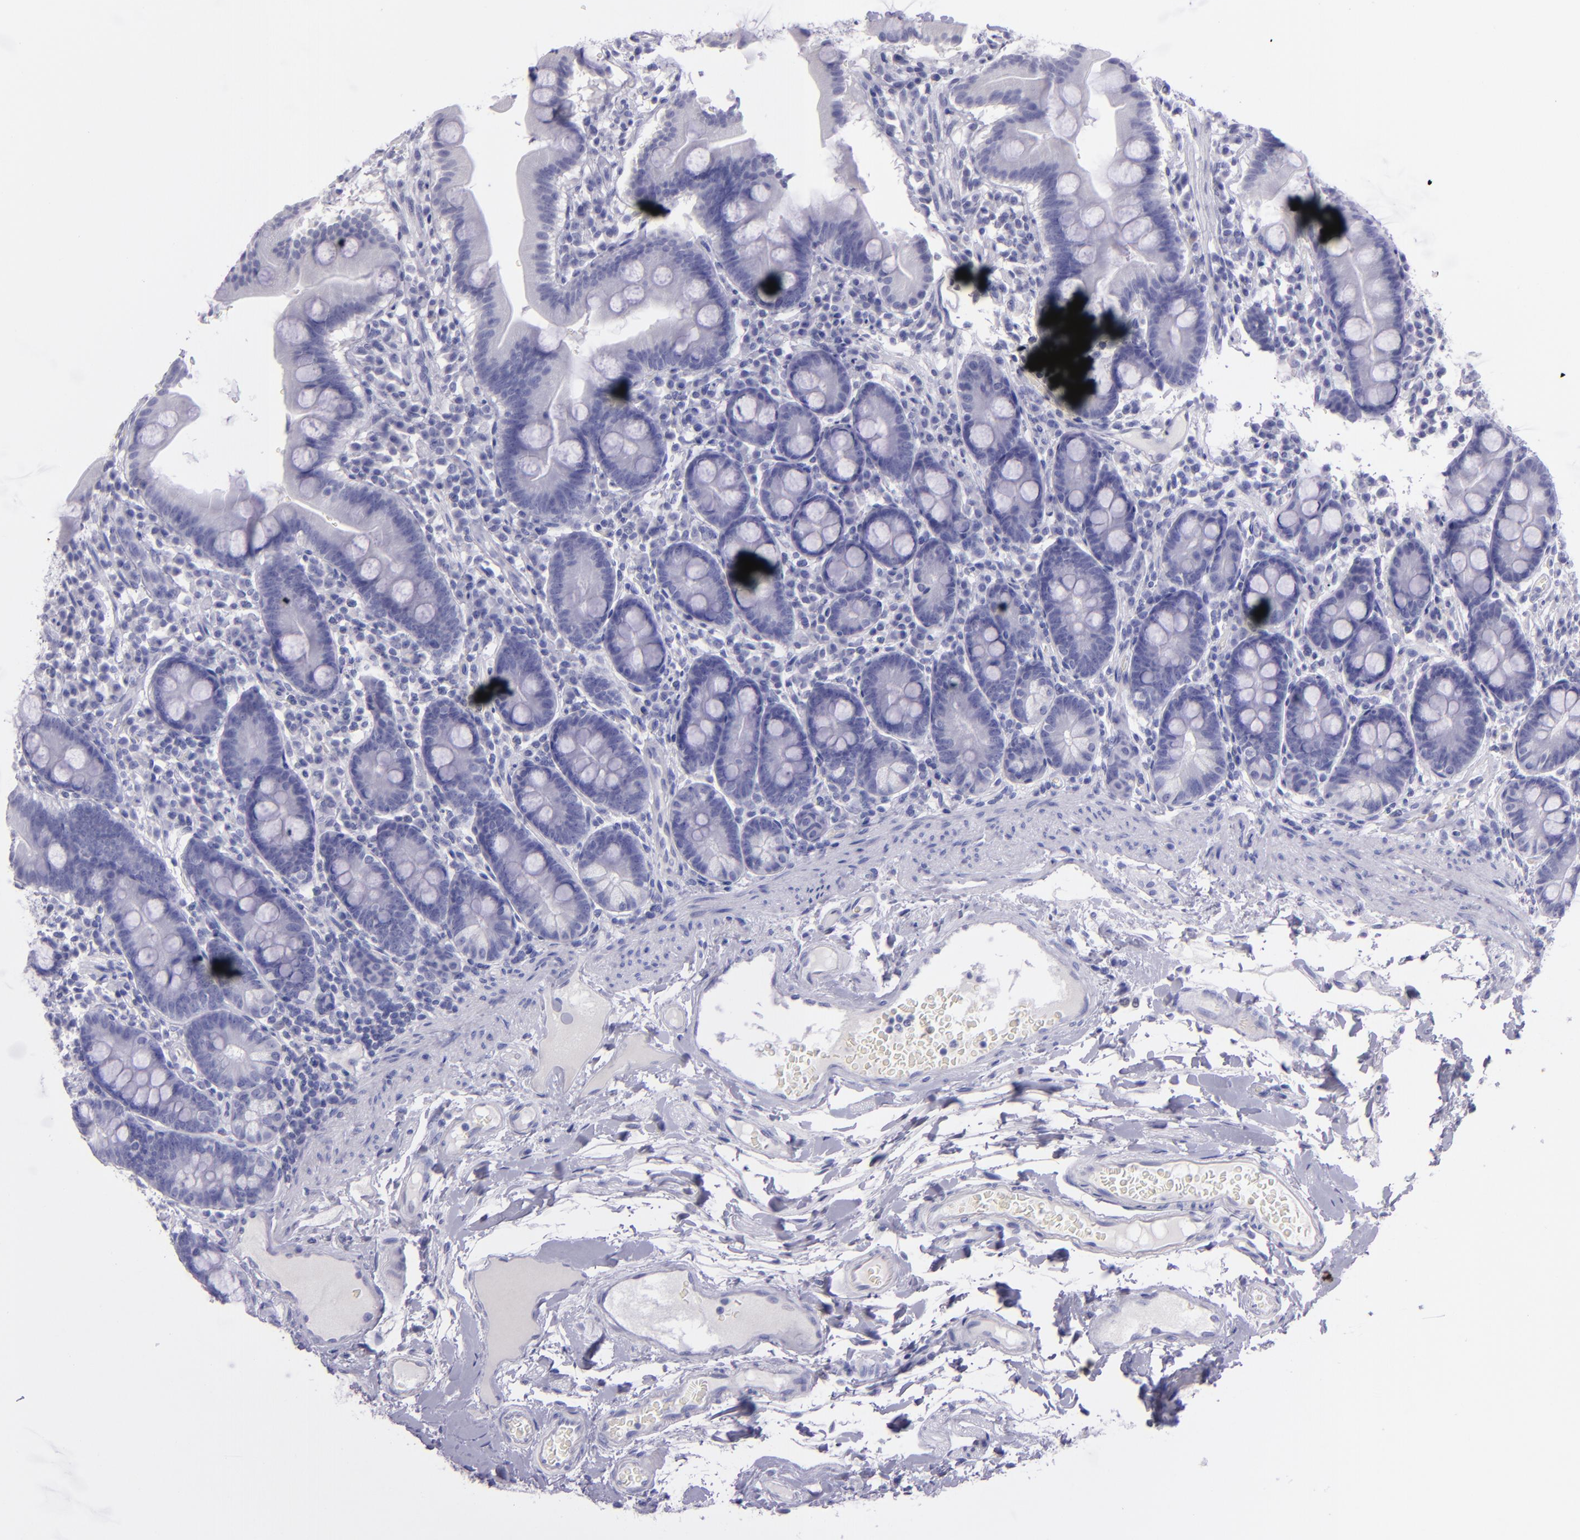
{"staining": {"intensity": "negative", "quantity": "none", "location": "none"}, "tissue": "duodenum", "cell_type": "Glandular cells", "image_type": "normal", "snomed": [{"axis": "morphology", "description": "Normal tissue, NOS"}, {"axis": "topography", "description": "Duodenum"}], "caption": "Immunohistochemistry of unremarkable human duodenum exhibits no staining in glandular cells.", "gene": "TNNT3", "patient": {"sex": "male", "age": 50}}